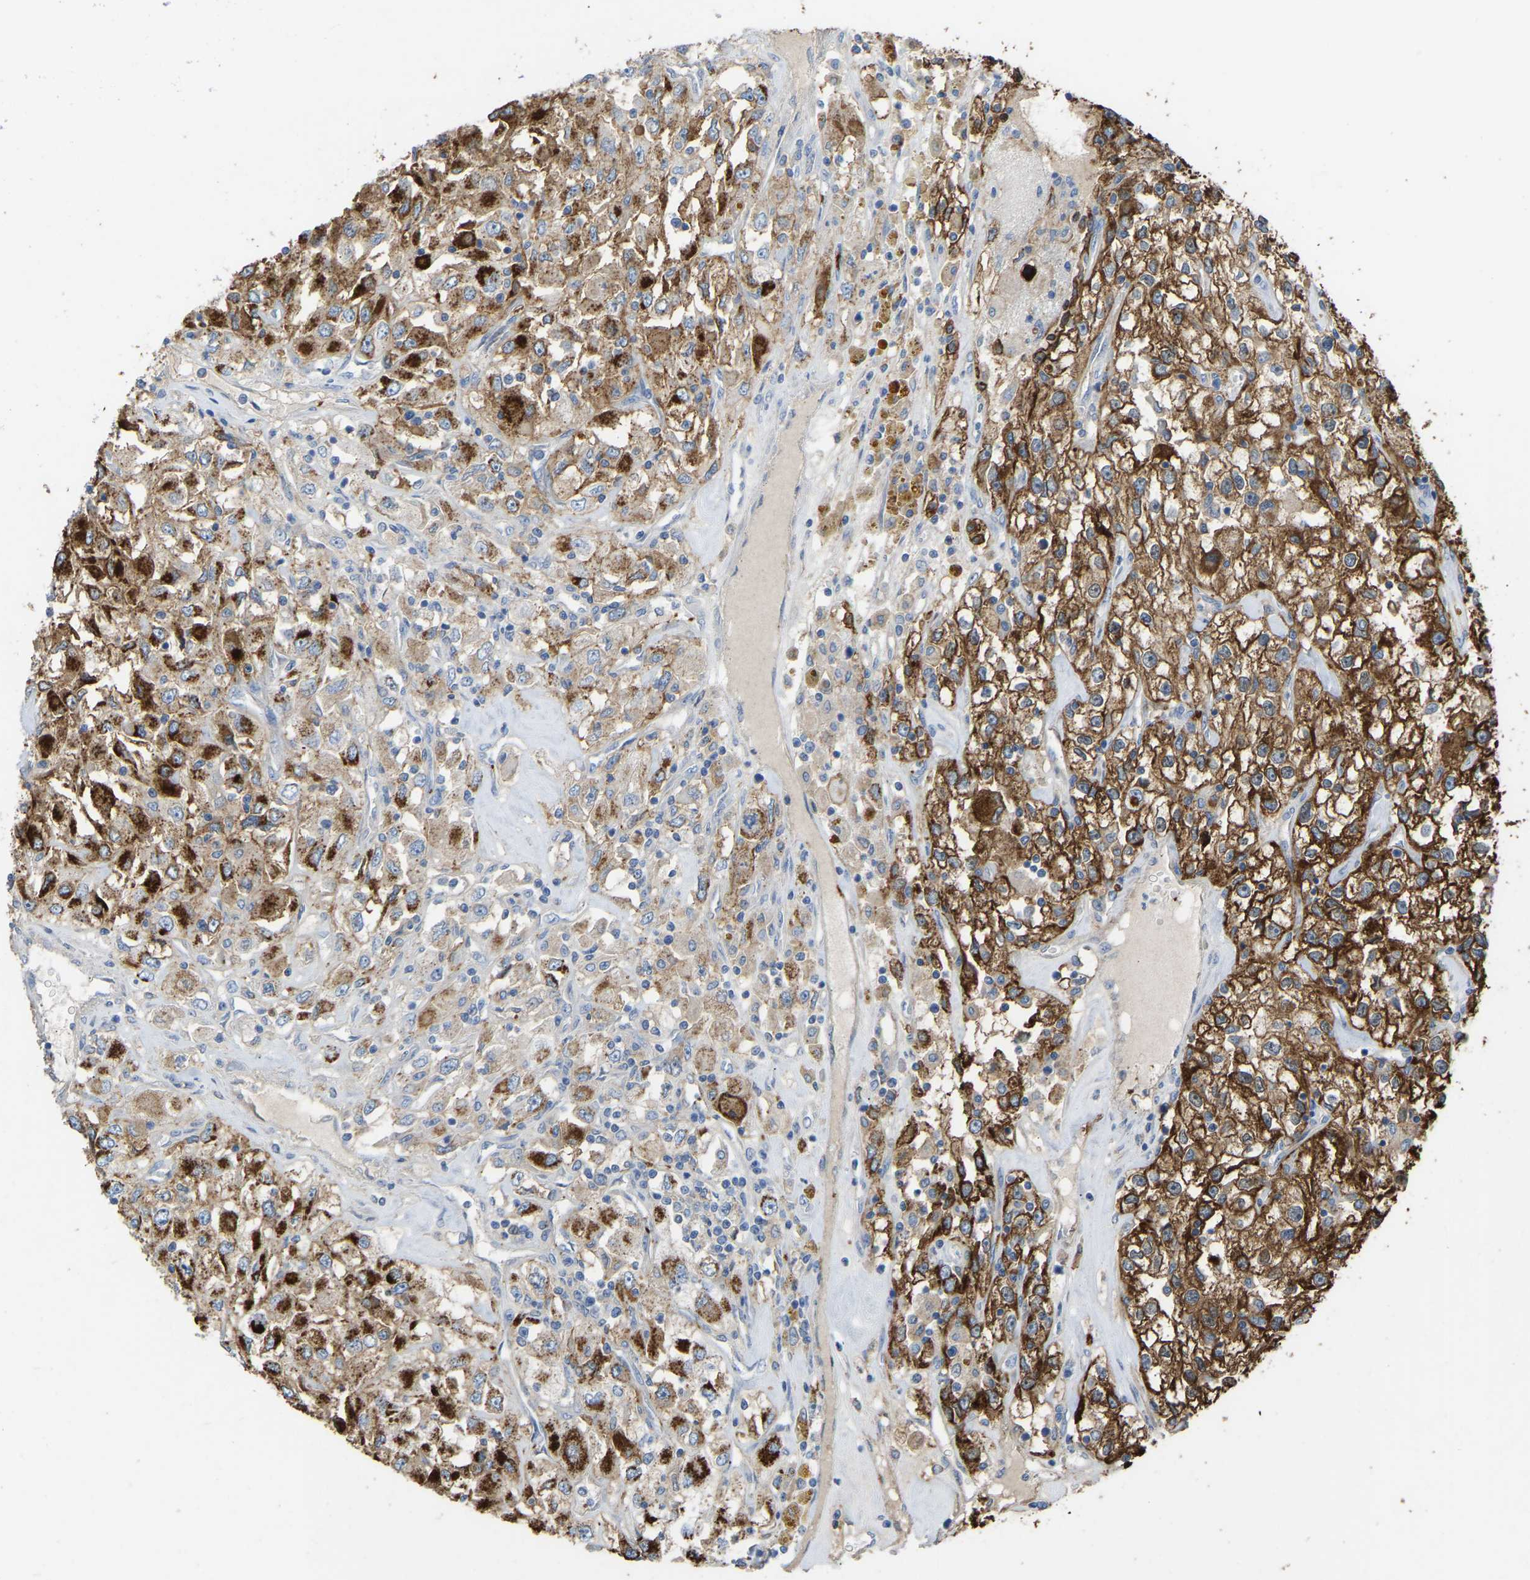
{"staining": {"intensity": "strong", "quantity": ">75%", "location": "cytoplasmic/membranous"}, "tissue": "renal cancer", "cell_type": "Tumor cells", "image_type": "cancer", "snomed": [{"axis": "morphology", "description": "Adenocarcinoma, NOS"}, {"axis": "topography", "description": "Kidney"}], "caption": "Brown immunohistochemical staining in human adenocarcinoma (renal) exhibits strong cytoplasmic/membranous expression in approximately >75% of tumor cells.", "gene": "ZNF449", "patient": {"sex": "female", "age": 52}}